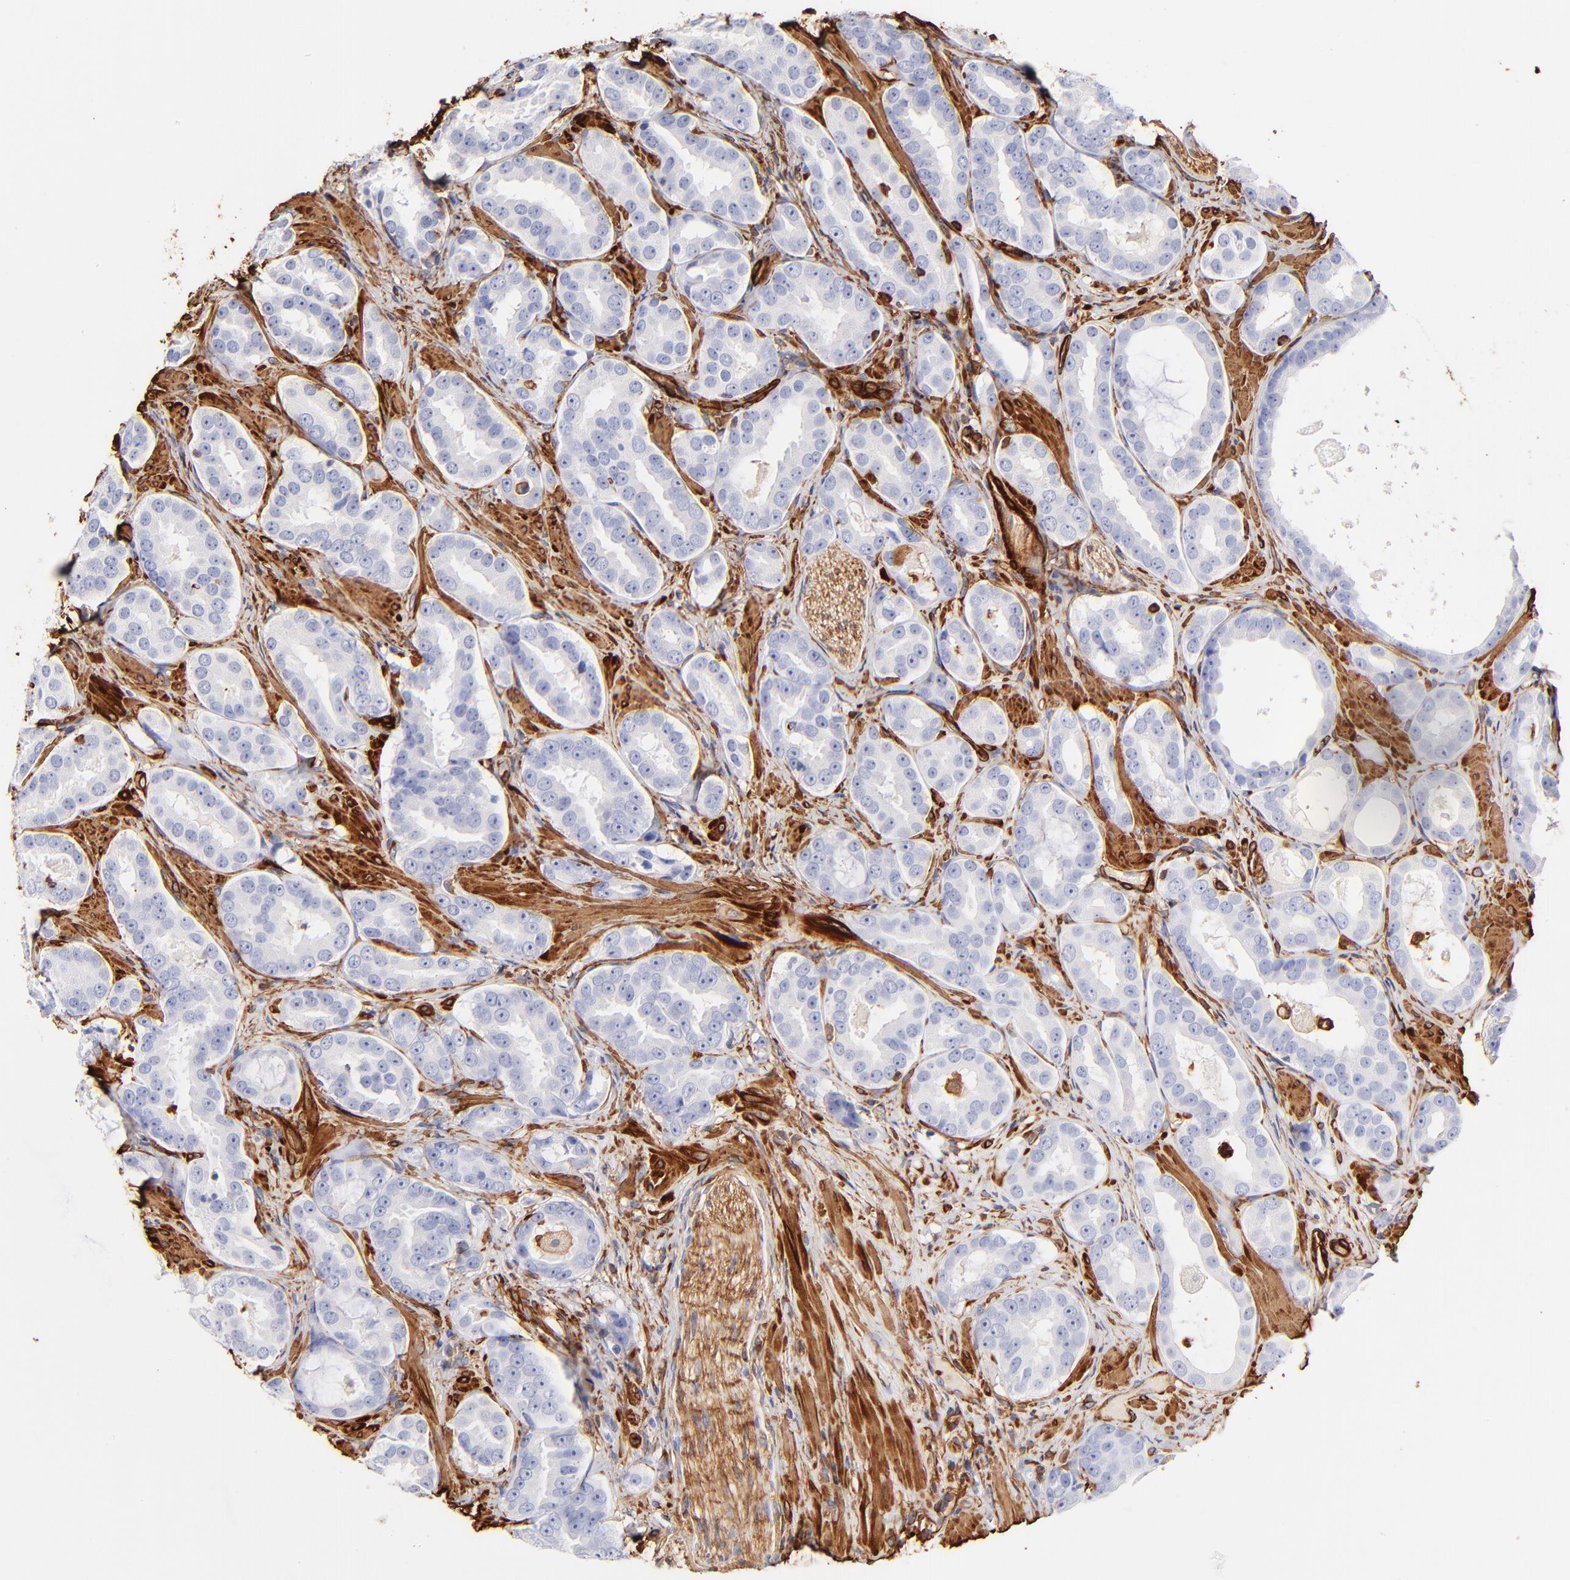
{"staining": {"intensity": "negative", "quantity": "none", "location": "none"}, "tissue": "prostate cancer", "cell_type": "Tumor cells", "image_type": "cancer", "snomed": [{"axis": "morphology", "description": "Adenocarcinoma, Low grade"}, {"axis": "topography", "description": "Prostate"}], "caption": "Immunohistochemistry (IHC) of human adenocarcinoma (low-grade) (prostate) reveals no staining in tumor cells.", "gene": "FLNA", "patient": {"sex": "male", "age": 59}}